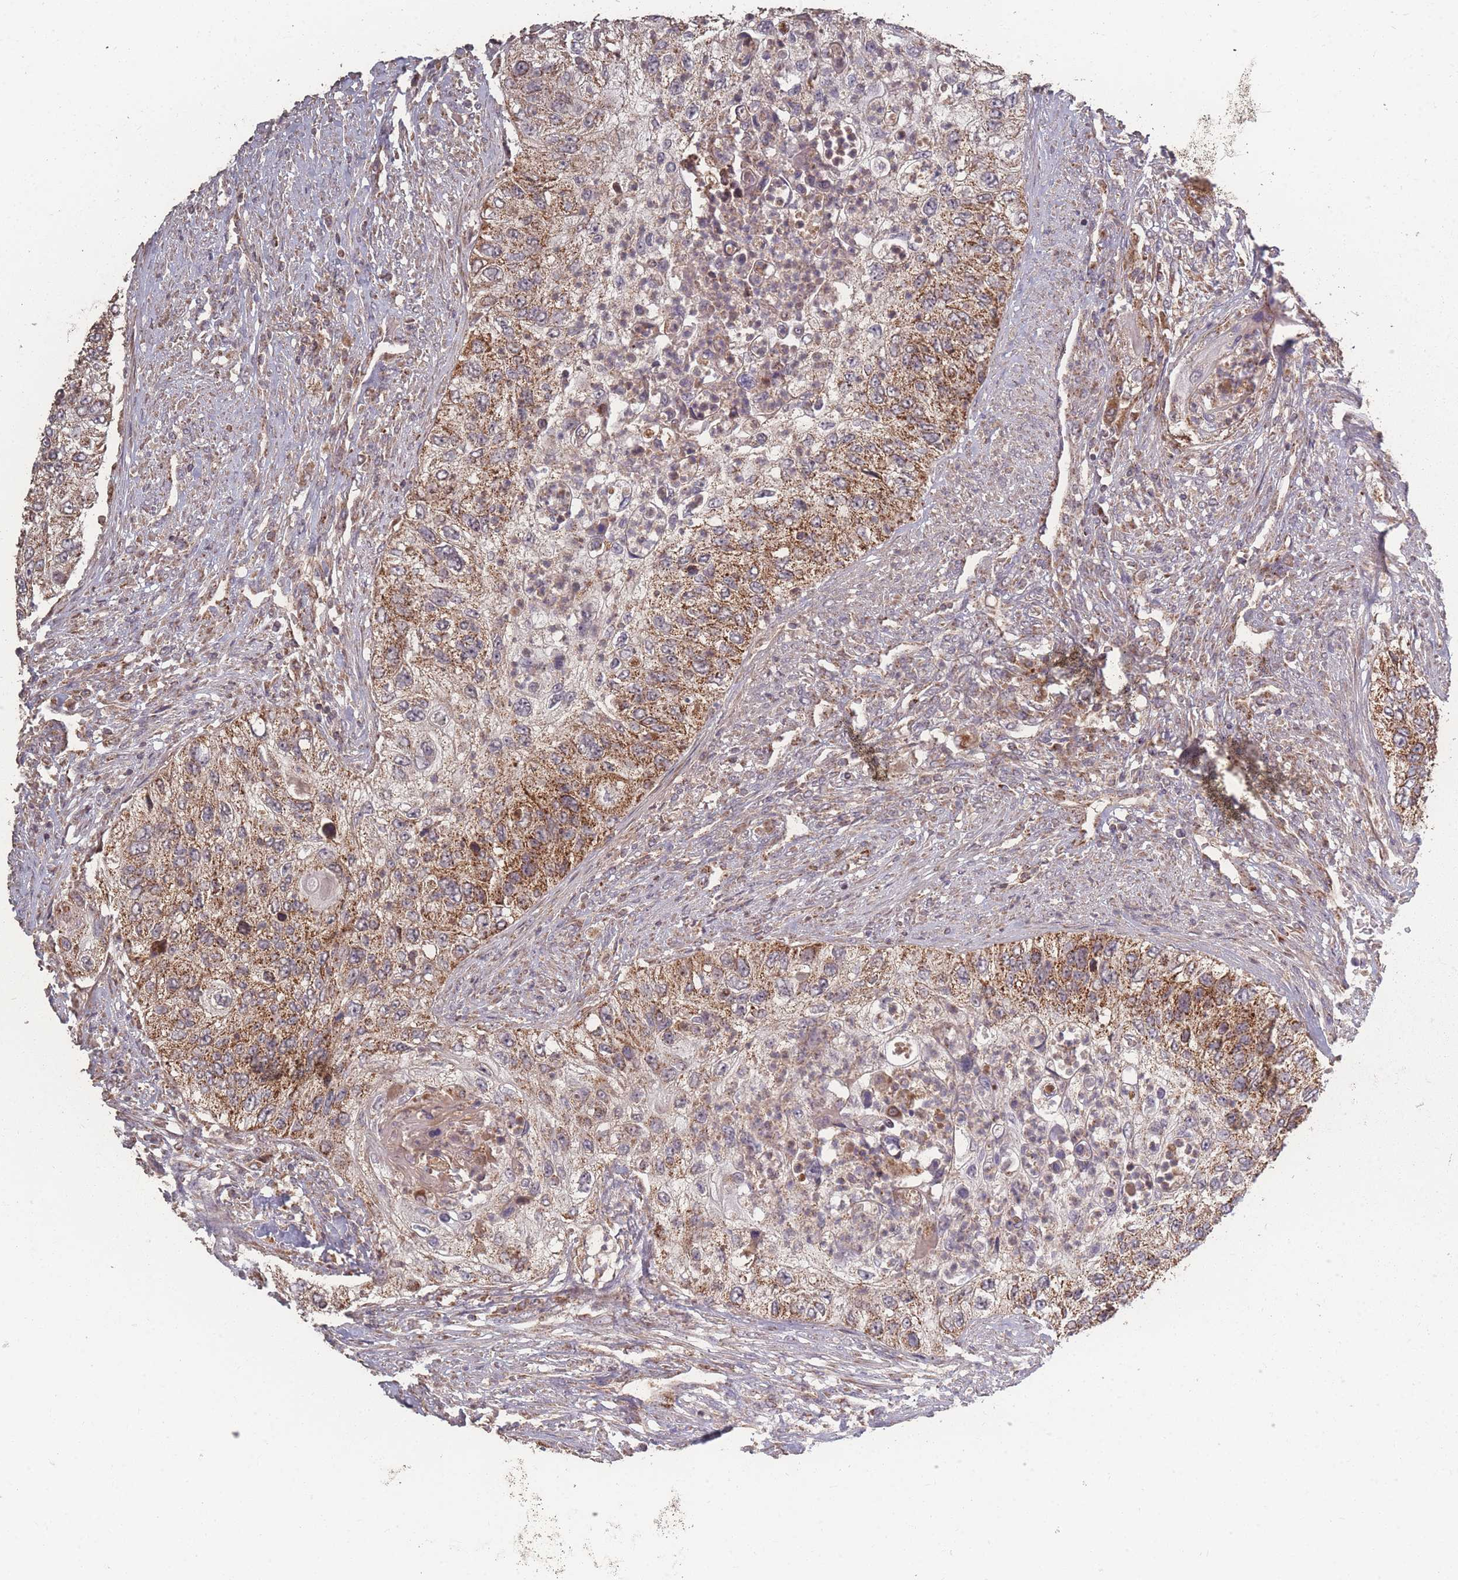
{"staining": {"intensity": "moderate", "quantity": ">75%", "location": "cytoplasmic/membranous"}, "tissue": "urothelial cancer", "cell_type": "Tumor cells", "image_type": "cancer", "snomed": [{"axis": "morphology", "description": "Urothelial carcinoma, High grade"}, {"axis": "topography", "description": "Urinary bladder"}], "caption": "Urothelial cancer tissue reveals moderate cytoplasmic/membranous staining in approximately >75% of tumor cells", "gene": "LYRM7", "patient": {"sex": "female", "age": 60}}